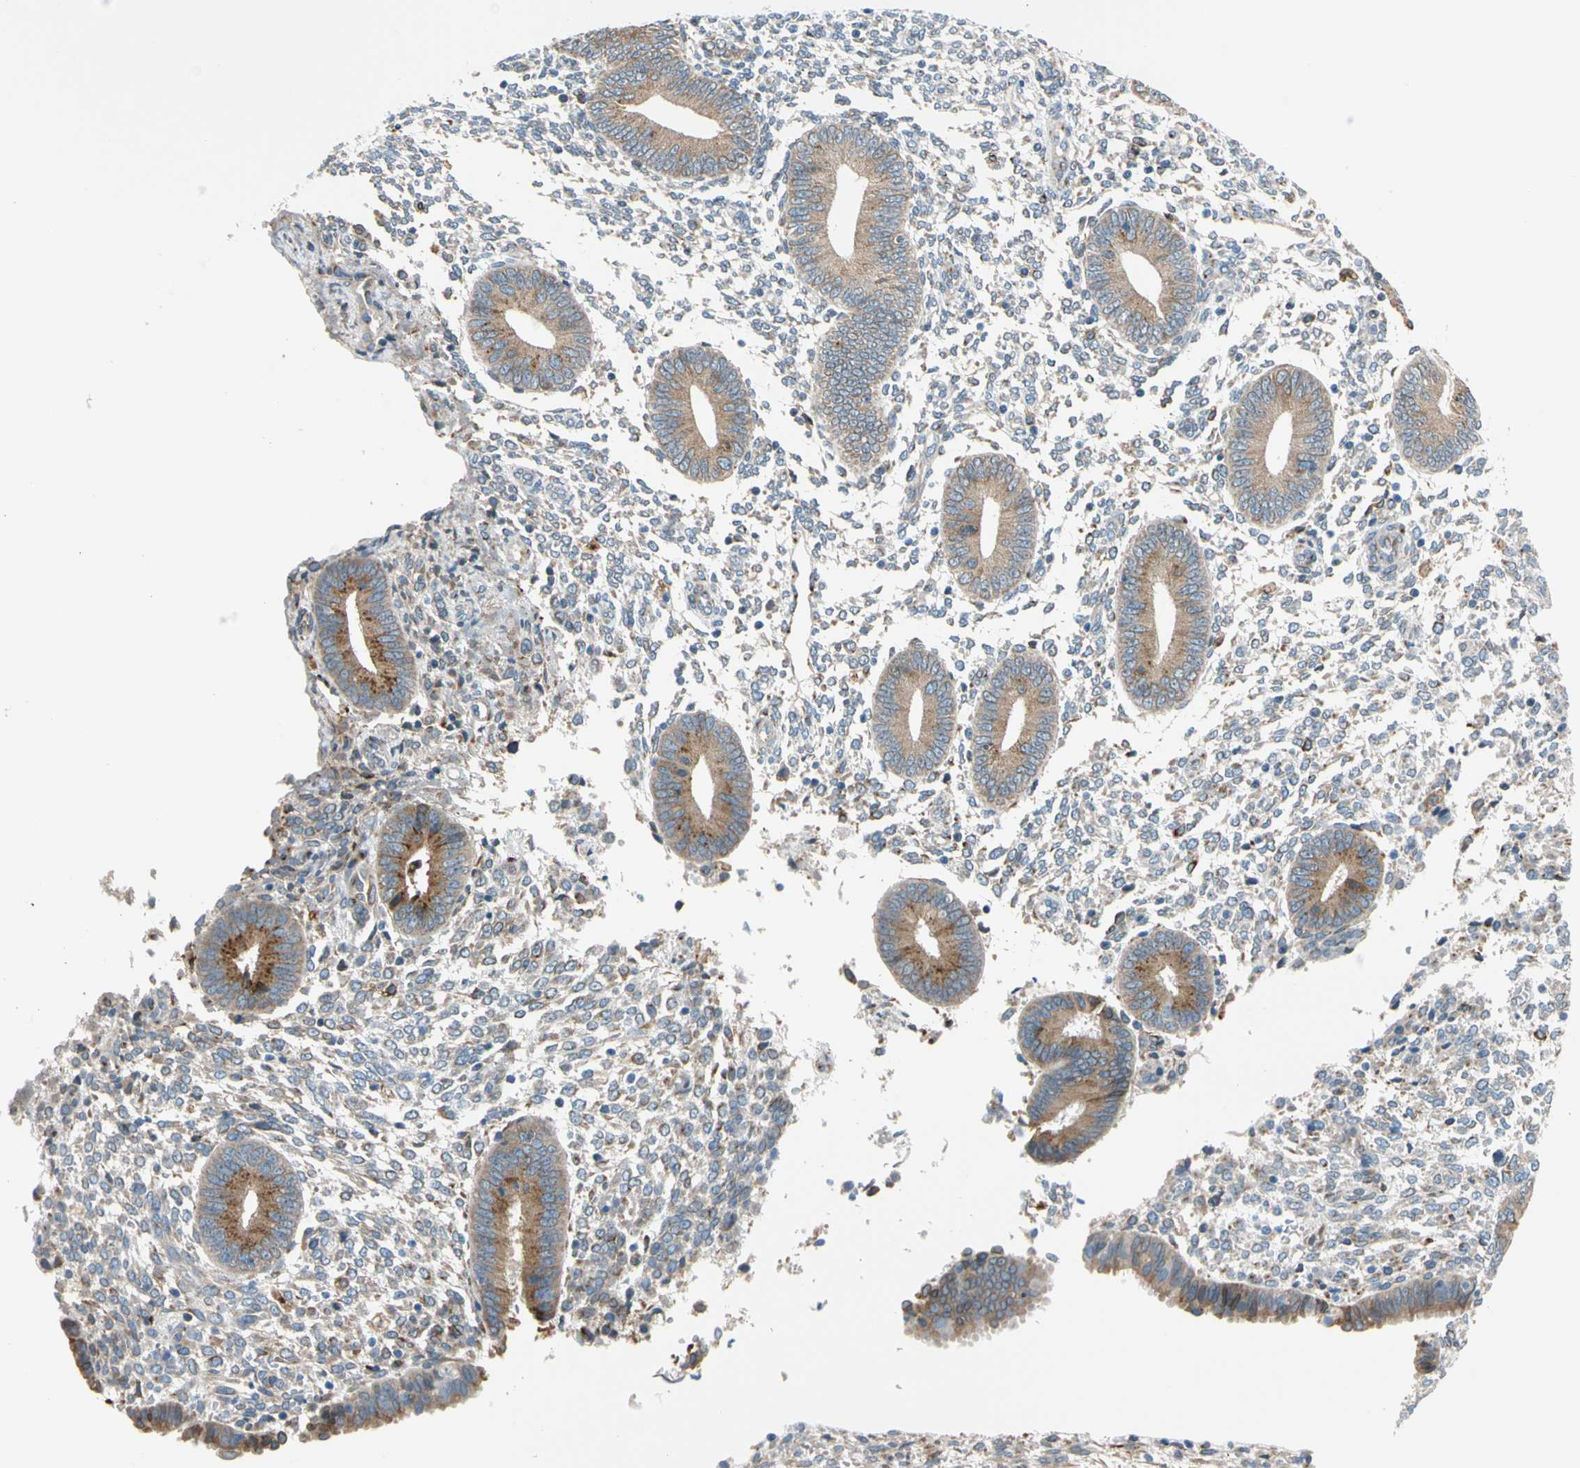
{"staining": {"intensity": "negative", "quantity": "none", "location": "none"}, "tissue": "endometrium", "cell_type": "Cells in endometrial stroma", "image_type": "normal", "snomed": [{"axis": "morphology", "description": "Normal tissue, NOS"}, {"axis": "topography", "description": "Endometrium"}], "caption": "The photomicrograph demonstrates no staining of cells in endometrial stroma in unremarkable endometrium. (DAB (3,3'-diaminobenzidine) immunohistochemistry with hematoxylin counter stain).", "gene": "NUCB1", "patient": {"sex": "female", "age": 35}}